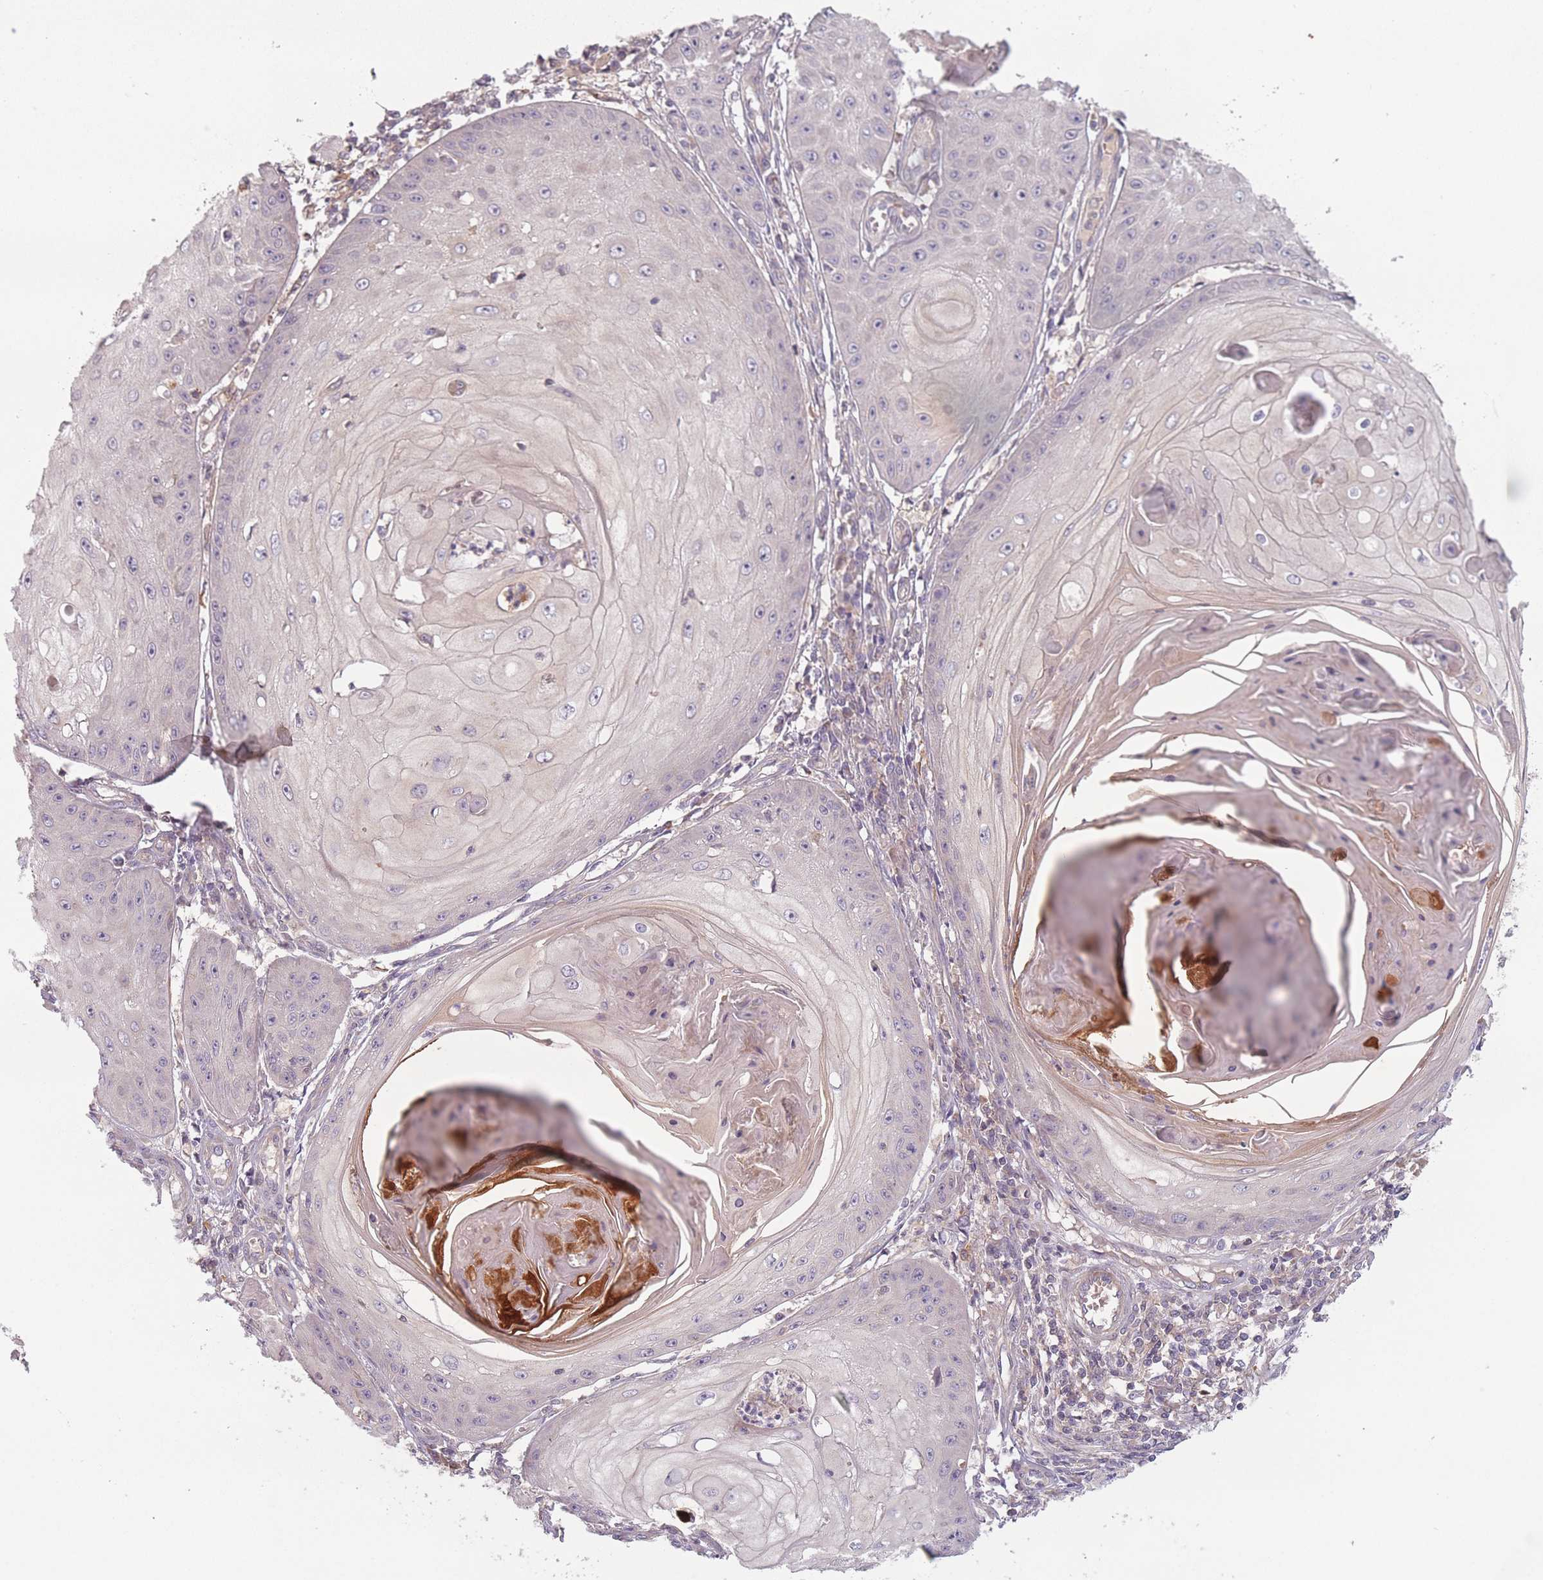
{"staining": {"intensity": "negative", "quantity": "none", "location": "none"}, "tissue": "skin cancer", "cell_type": "Tumor cells", "image_type": "cancer", "snomed": [{"axis": "morphology", "description": "Squamous cell carcinoma, NOS"}, {"axis": "topography", "description": "Skin"}], "caption": "This is an immunohistochemistry histopathology image of skin cancer (squamous cell carcinoma). There is no expression in tumor cells.", "gene": "NT5DC2", "patient": {"sex": "male", "age": 70}}